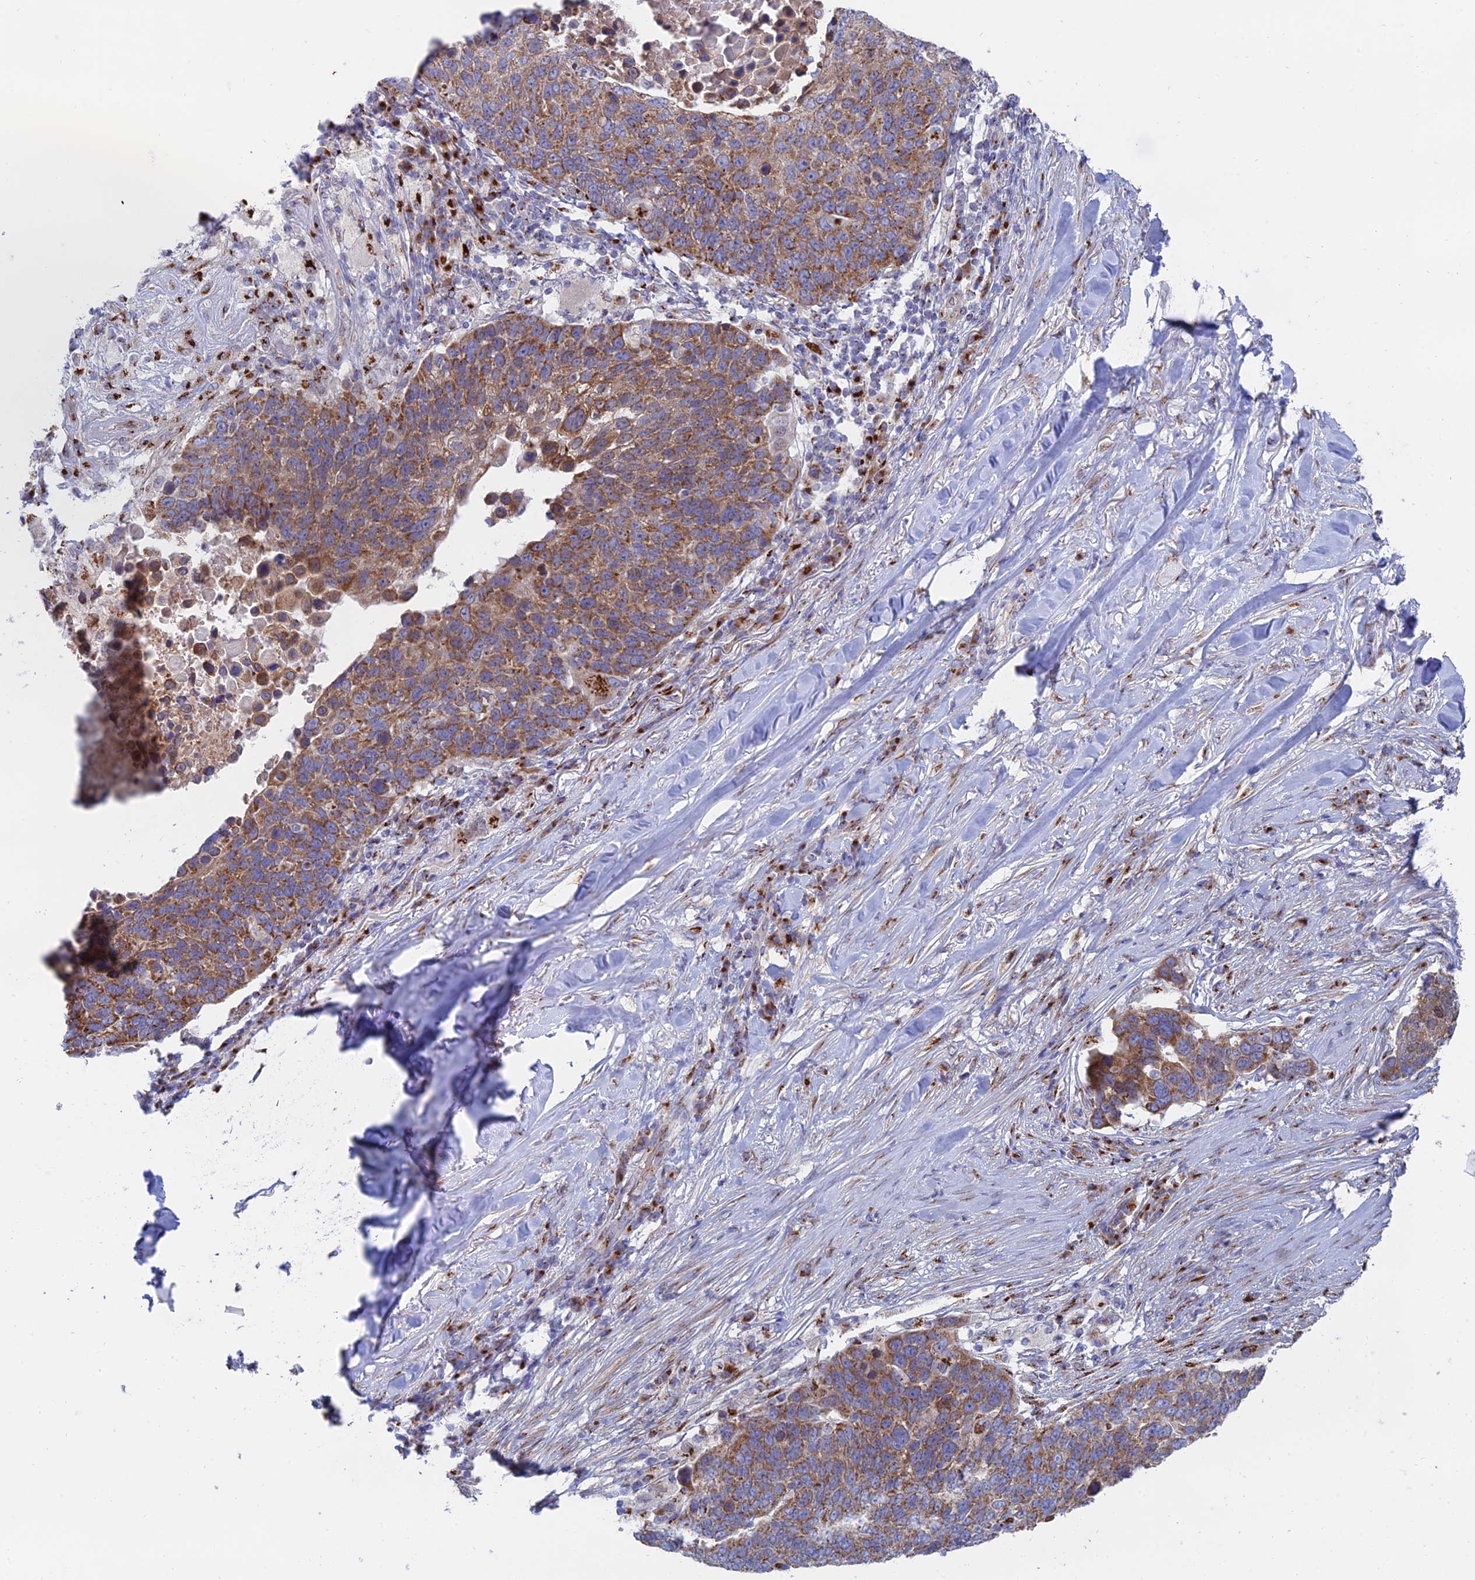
{"staining": {"intensity": "moderate", "quantity": ">75%", "location": "cytoplasmic/membranous"}, "tissue": "lung cancer", "cell_type": "Tumor cells", "image_type": "cancer", "snomed": [{"axis": "morphology", "description": "Normal tissue, NOS"}, {"axis": "morphology", "description": "Squamous cell carcinoma, NOS"}, {"axis": "topography", "description": "Lymph node"}, {"axis": "topography", "description": "Lung"}], "caption": "Immunohistochemistry (IHC) micrograph of neoplastic tissue: lung squamous cell carcinoma stained using IHC shows medium levels of moderate protein expression localized specifically in the cytoplasmic/membranous of tumor cells, appearing as a cytoplasmic/membranous brown color.", "gene": "HS2ST1", "patient": {"sex": "male", "age": 66}}